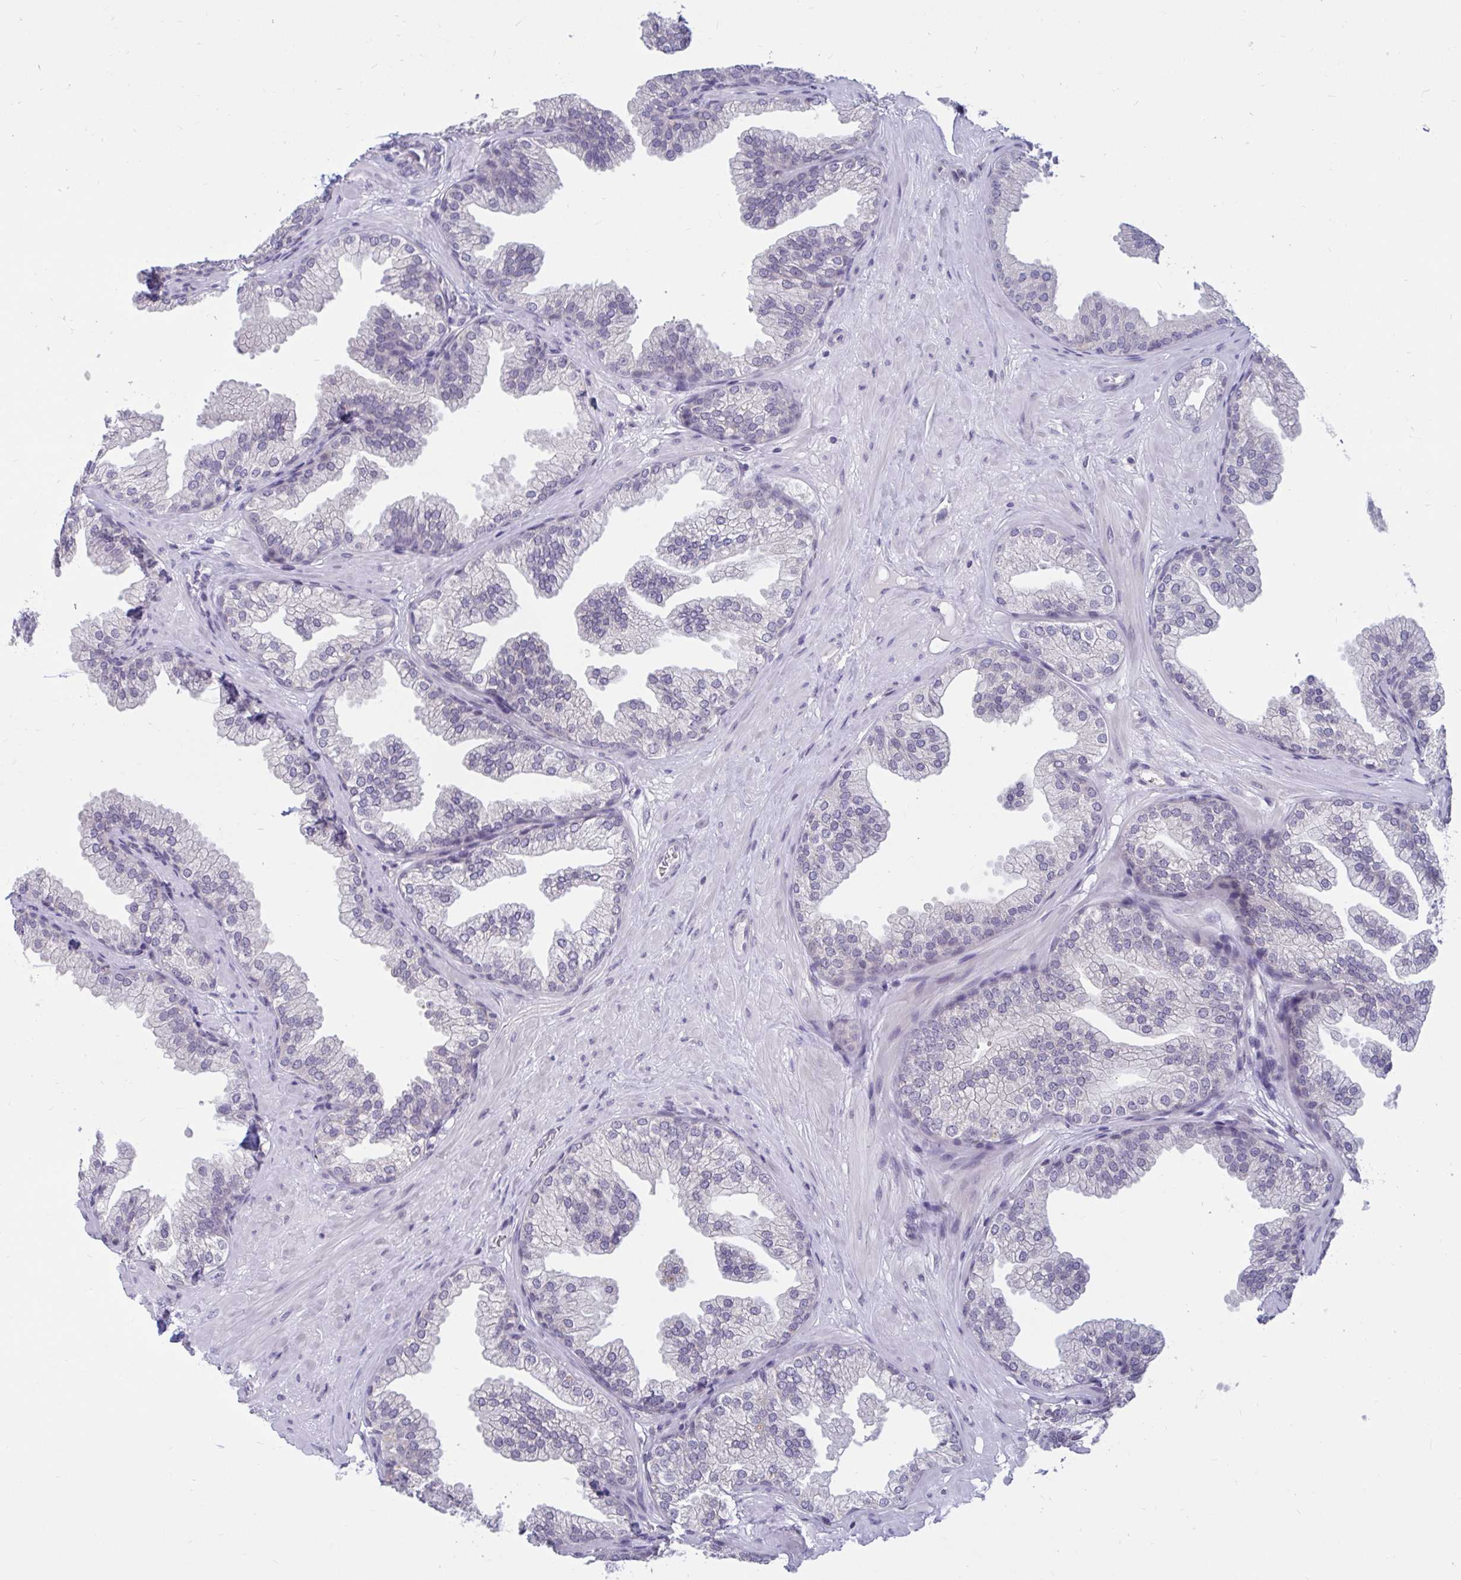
{"staining": {"intensity": "negative", "quantity": "none", "location": "none"}, "tissue": "prostate", "cell_type": "Glandular cells", "image_type": "normal", "snomed": [{"axis": "morphology", "description": "Normal tissue, NOS"}, {"axis": "topography", "description": "Prostate"}], "caption": "The histopathology image demonstrates no significant expression in glandular cells of prostate. (DAB (3,3'-diaminobenzidine) immunohistochemistry (IHC) visualized using brightfield microscopy, high magnification).", "gene": "ARPP19", "patient": {"sex": "male", "age": 37}}